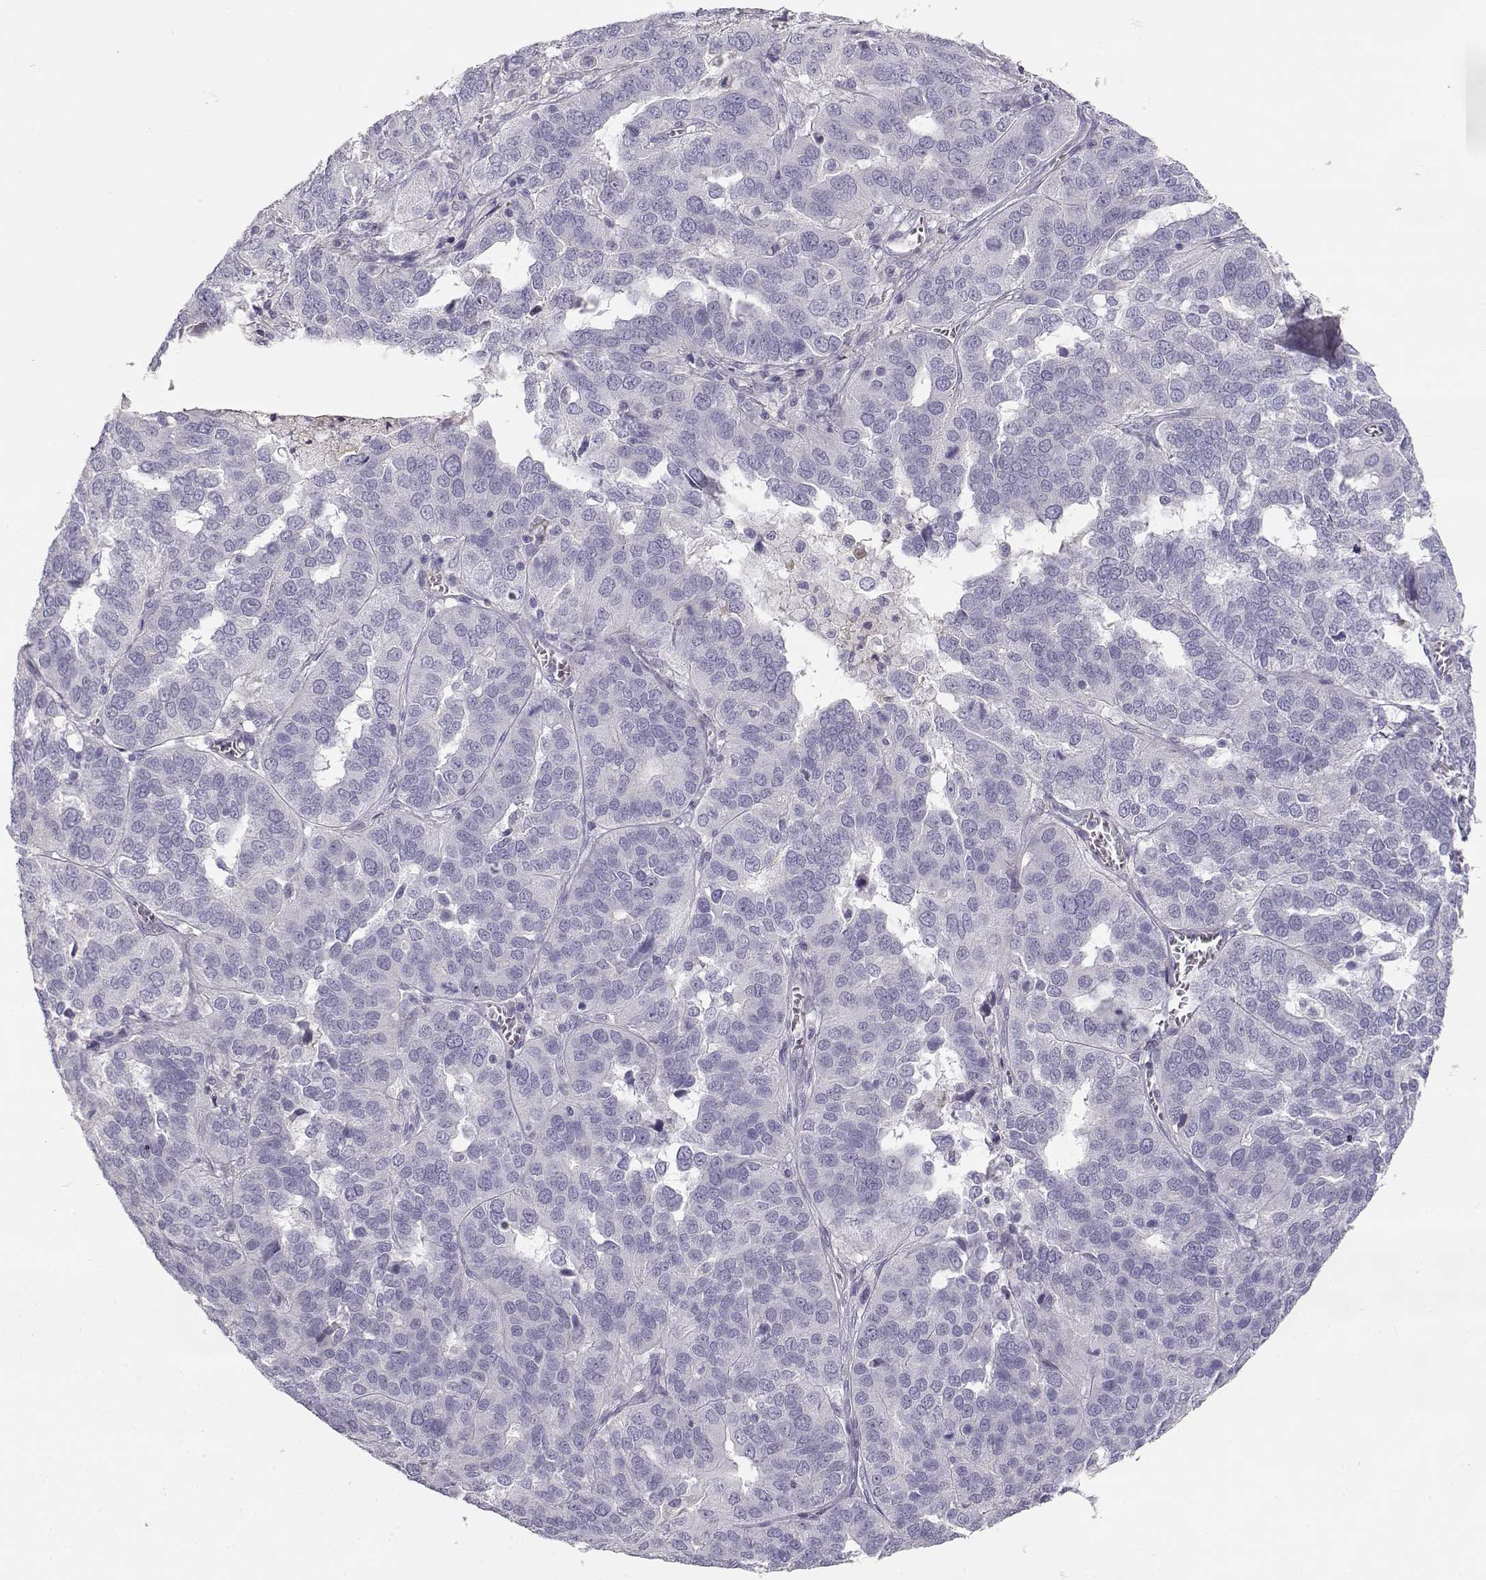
{"staining": {"intensity": "negative", "quantity": "none", "location": "none"}, "tissue": "ovarian cancer", "cell_type": "Tumor cells", "image_type": "cancer", "snomed": [{"axis": "morphology", "description": "Carcinoma, endometroid"}, {"axis": "topography", "description": "Soft tissue"}, {"axis": "topography", "description": "Ovary"}], "caption": "Image shows no significant protein positivity in tumor cells of ovarian cancer (endometroid carcinoma).", "gene": "SLCO6A1", "patient": {"sex": "female", "age": 52}}